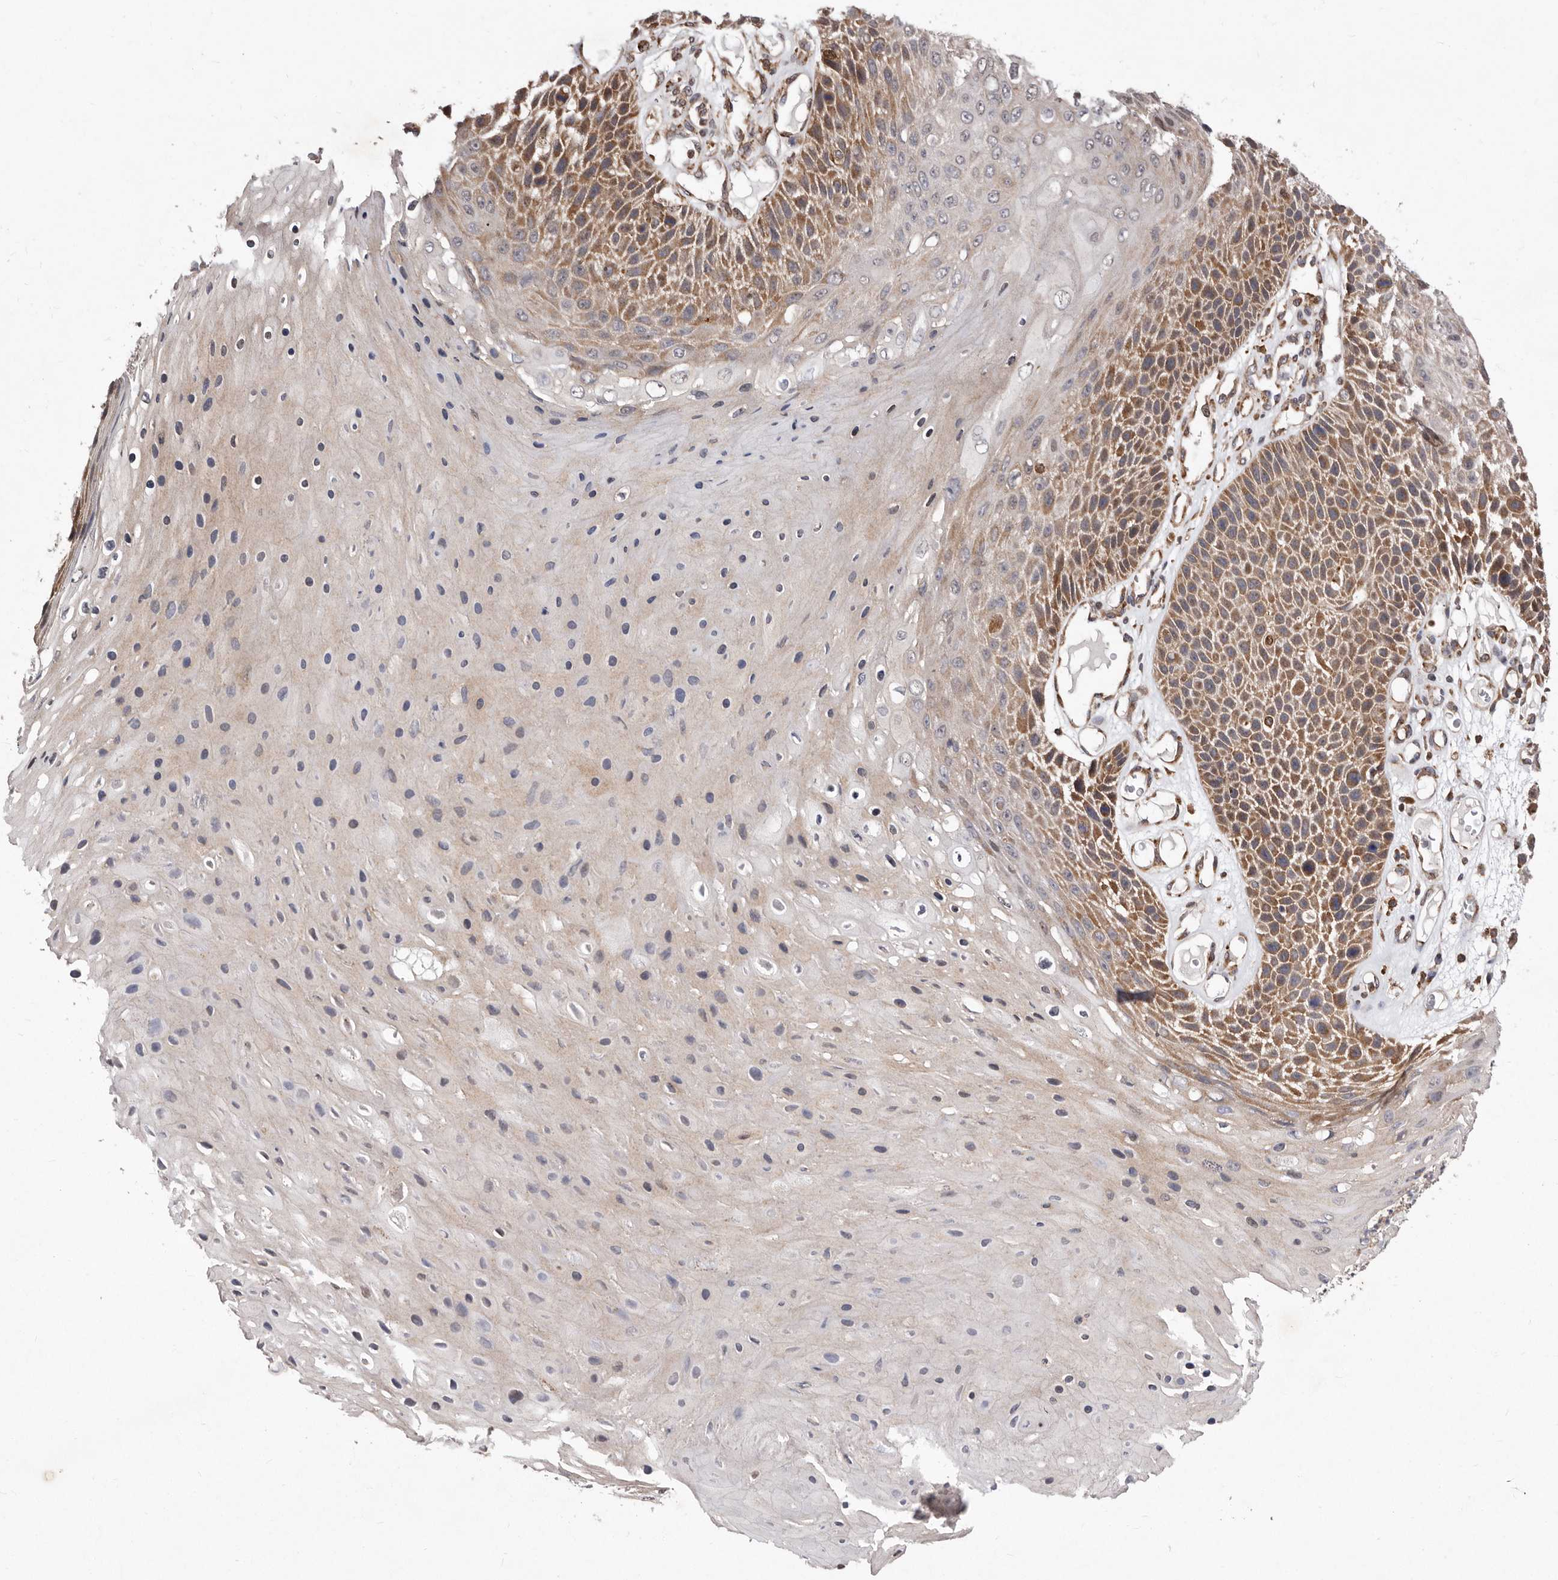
{"staining": {"intensity": "moderate", "quantity": "25%-75%", "location": "cytoplasmic/membranous"}, "tissue": "skin cancer", "cell_type": "Tumor cells", "image_type": "cancer", "snomed": [{"axis": "morphology", "description": "Squamous cell carcinoma, NOS"}, {"axis": "topography", "description": "Skin"}], "caption": "Human squamous cell carcinoma (skin) stained with a brown dye exhibits moderate cytoplasmic/membranous positive staining in about 25%-75% of tumor cells.", "gene": "RRM2B", "patient": {"sex": "female", "age": 88}}